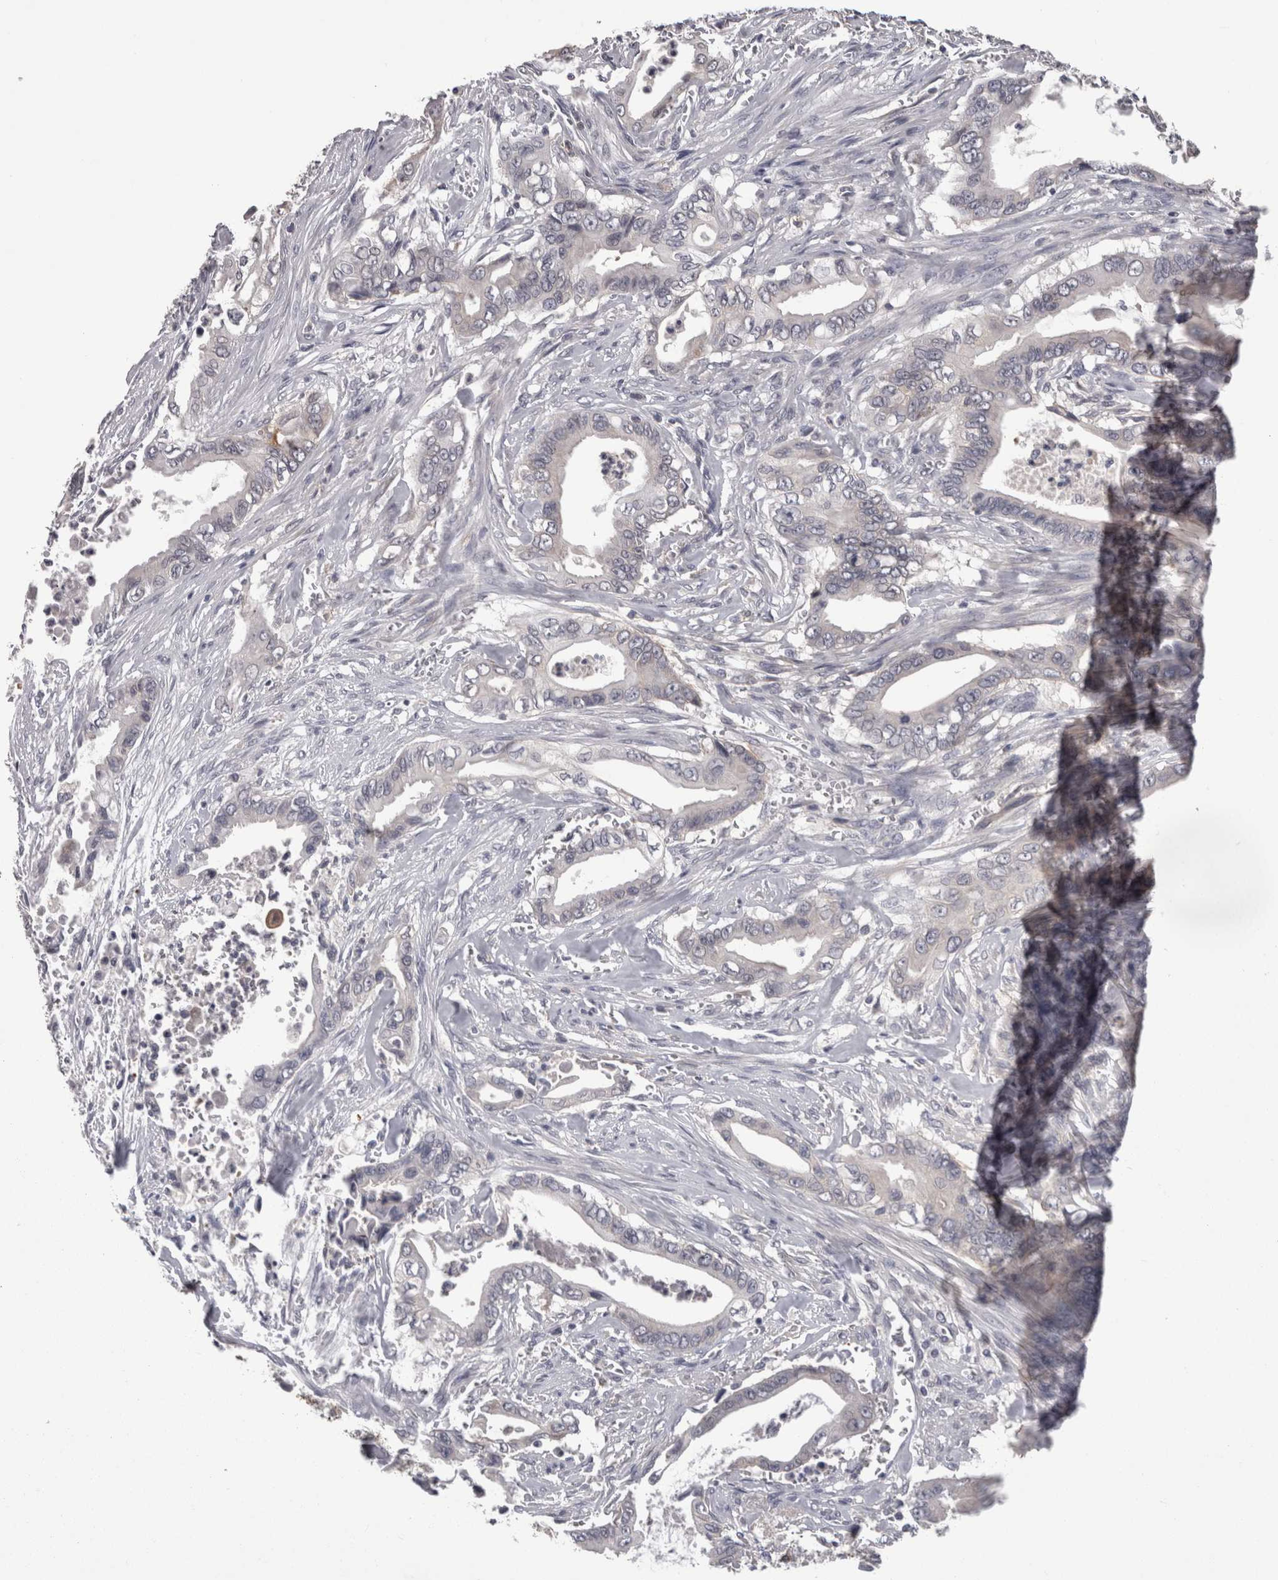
{"staining": {"intensity": "negative", "quantity": "none", "location": "none"}, "tissue": "pancreatic cancer", "cell_type": "Tumor cells", "image_type": "cancer", "snomed": [{"axis": "morphology", "description": "Adenocarcinoma, NOS"}, {"axis": "topography", "description": "Pancreas"}], "caption": "A high-resolution photomicrograph shows immunohistochemistry (IHC) staining of adenocarcinoma (pancreatic), which shows no significant positivity in tumor cells.", "gene": "PON3", "patient": {"sex": "male", "age": 59}}